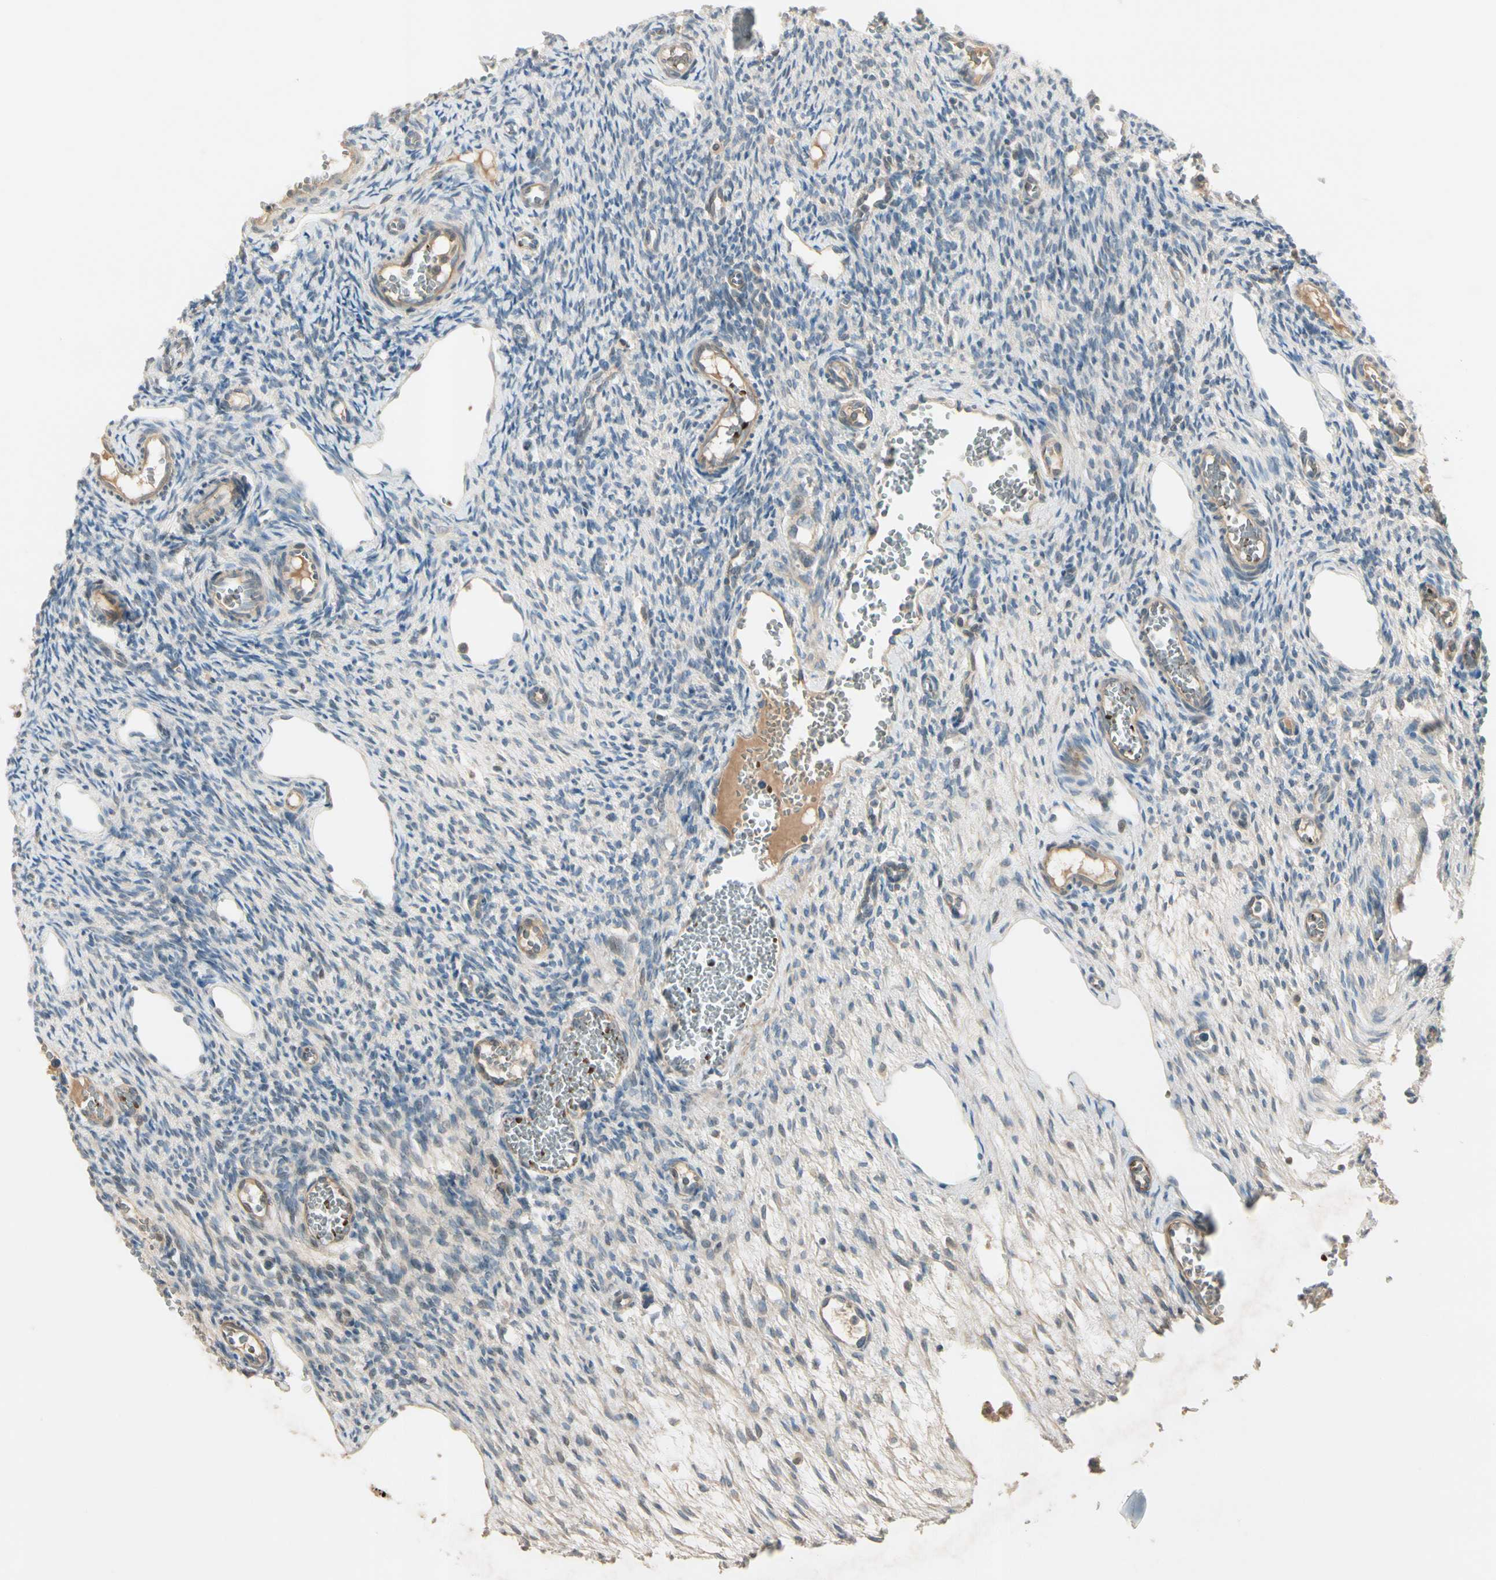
{"staining": {"intensity": "negative", "quantity": "none", "location": "none"}, "tissue": "ovary", "cell_type": "Follicle cells", "image_type": "normal", "snomed": [{"axis": "morphology", "description": "Normal tissue, NOS"}, {"axis": "topography", "description": "Ovary"}], "caption": "The micrograph reveals no staining of follicle cells in benign ovary.", "gene": "PPP3CB", "patient": {"sex": "female", "age": 33}}